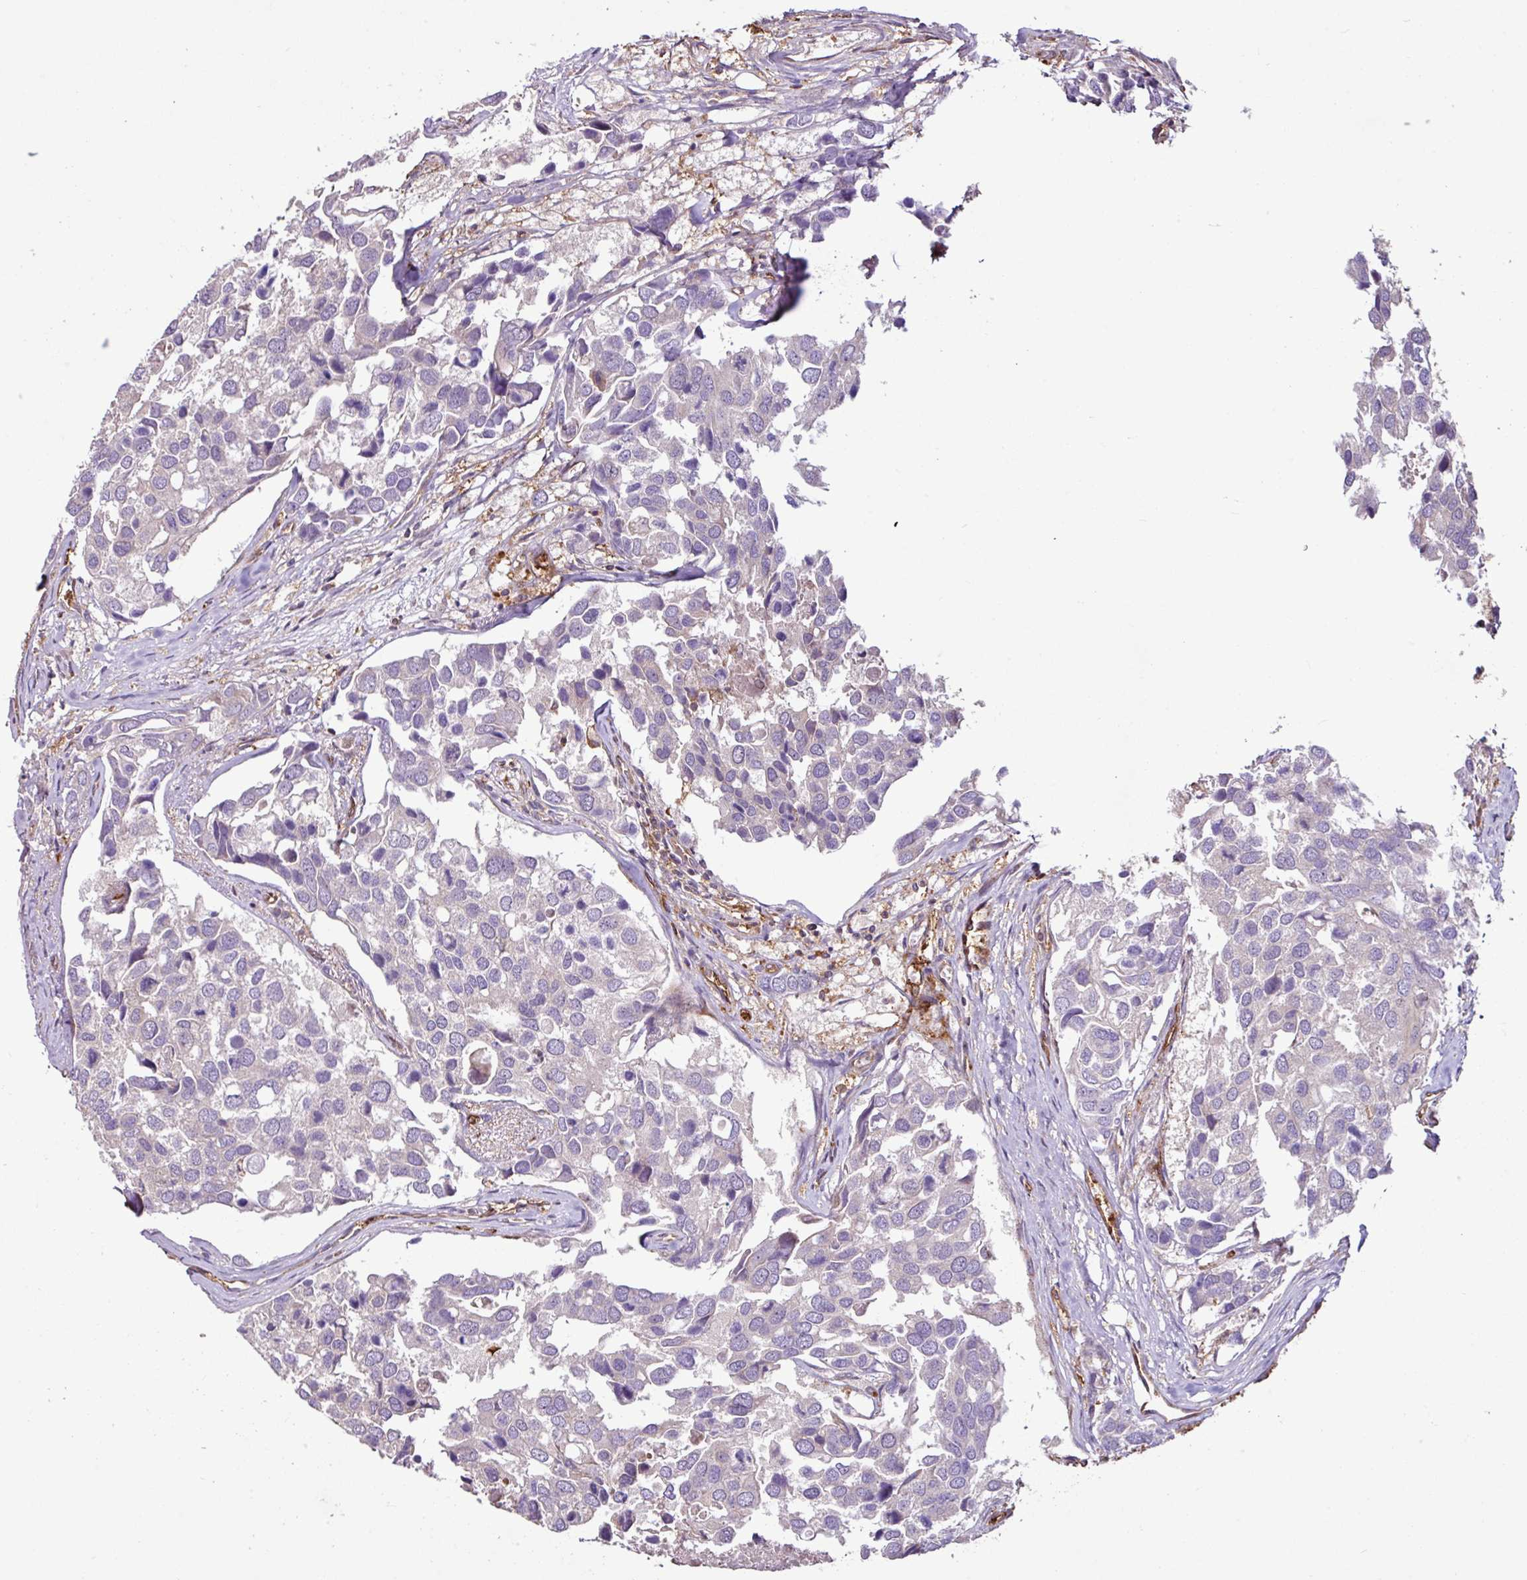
{"staining": {"intensity": "negative", "quantity": "none", "location": "none"}, "tissue": "breast cancer", "cell_type": "Tumor cells", "image_type": "cancer", "snomed": [{"axis": "morphology", "description": "Duct carcinoma"}, {"axis": "topography", "description": "Breast"}], "caption": "Tumor cells show no significant expression in breast cancer.", "gene": "ZNF106", "patient": {"sex": "female", "age": 83}}